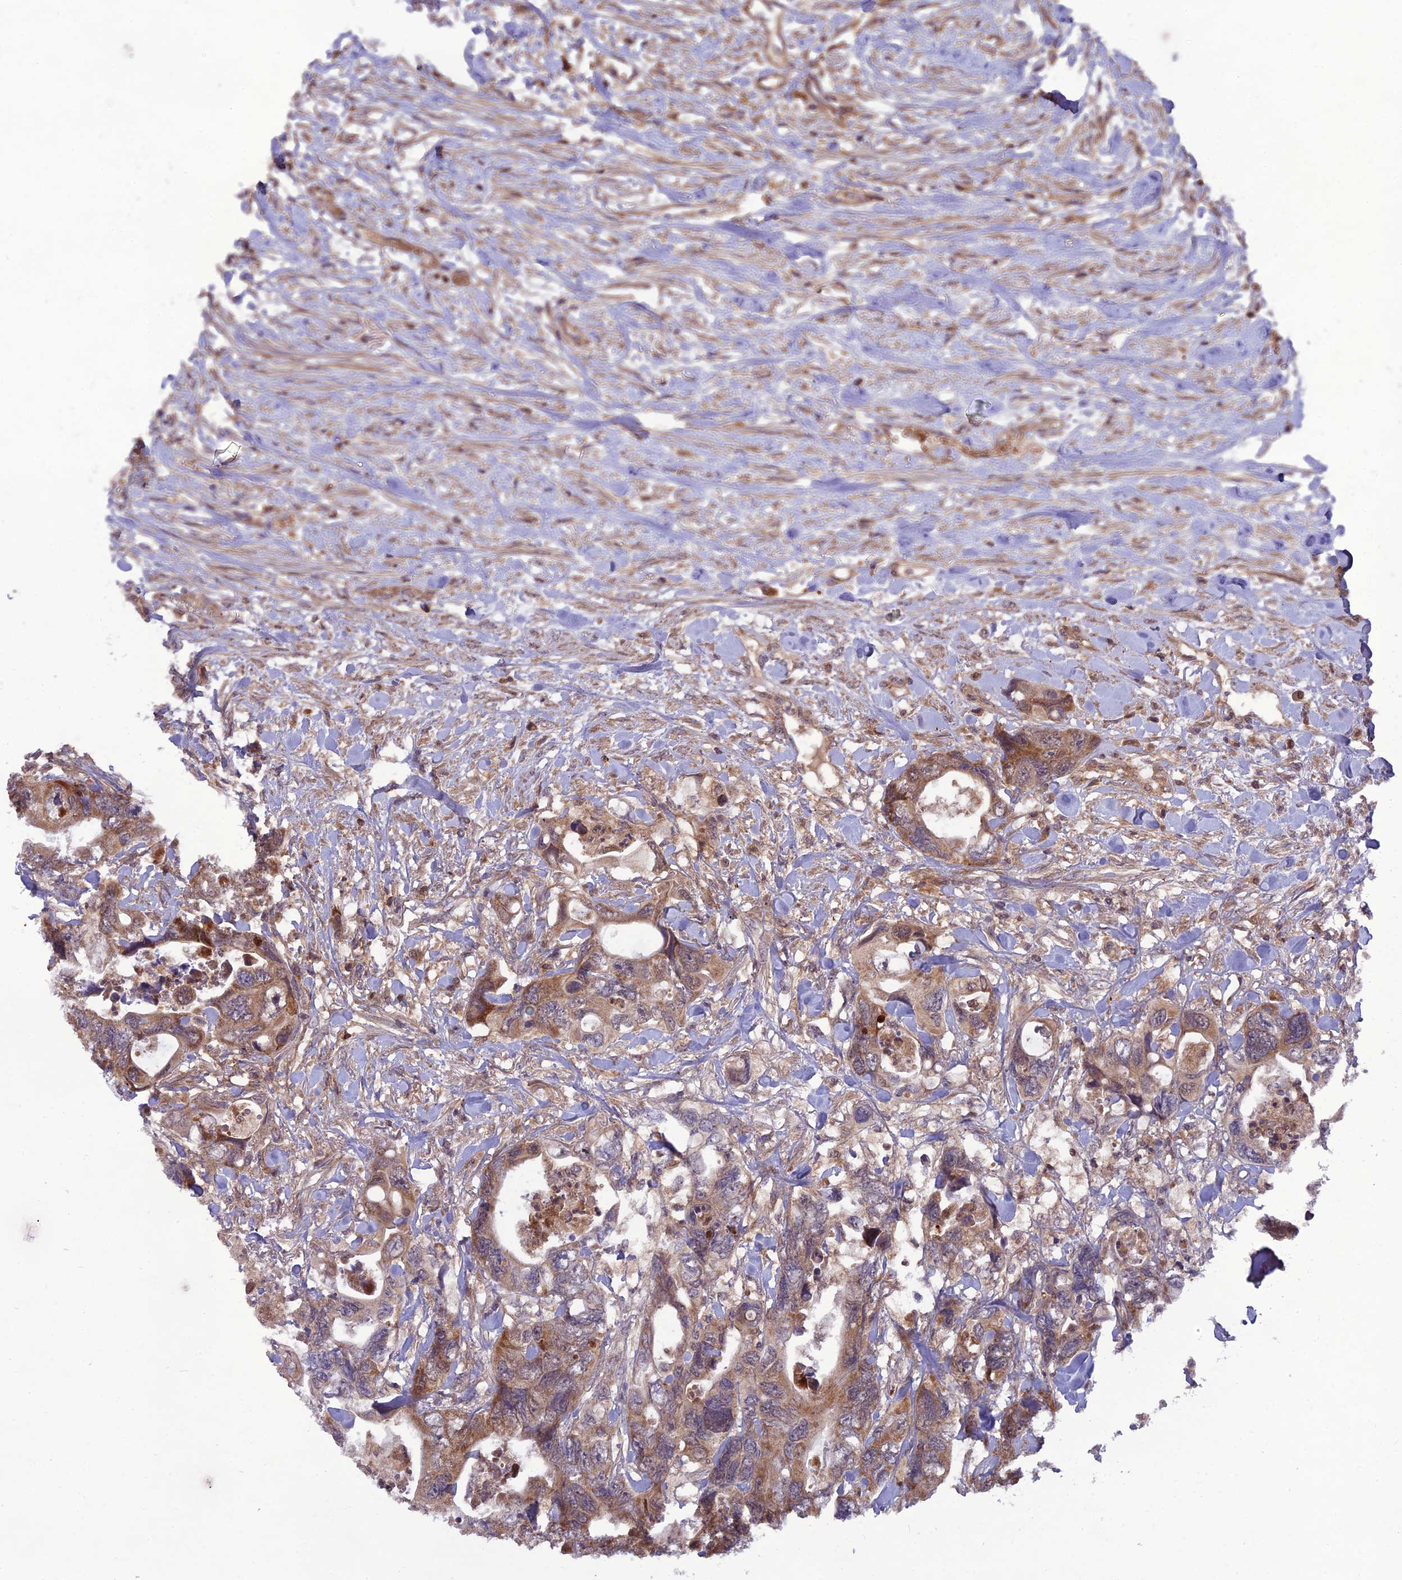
{"staining": {"intensity": "moderate", "quantity": ">75%", "location": "cytoplasmic/membranous"}, "tissue": "colorectal cancer", "cell_type": "Tumor cells", "image_type": "cancer", "snomed": [{"axis": "morphology", "description": "Adenocarcinoma, NOS"}, {"axis": "topography", "description": "Rectum"}], "caption": "High-power microscopy captured an immunohistochemistry (IHC) micrograph of colorectal adenocarcinoma, revealing moderate cytoplasmic/membranous expression in about >75% of tumor cells.", "gene": "NDUFC1", "patient": {"sex": "male", "age": 57}}